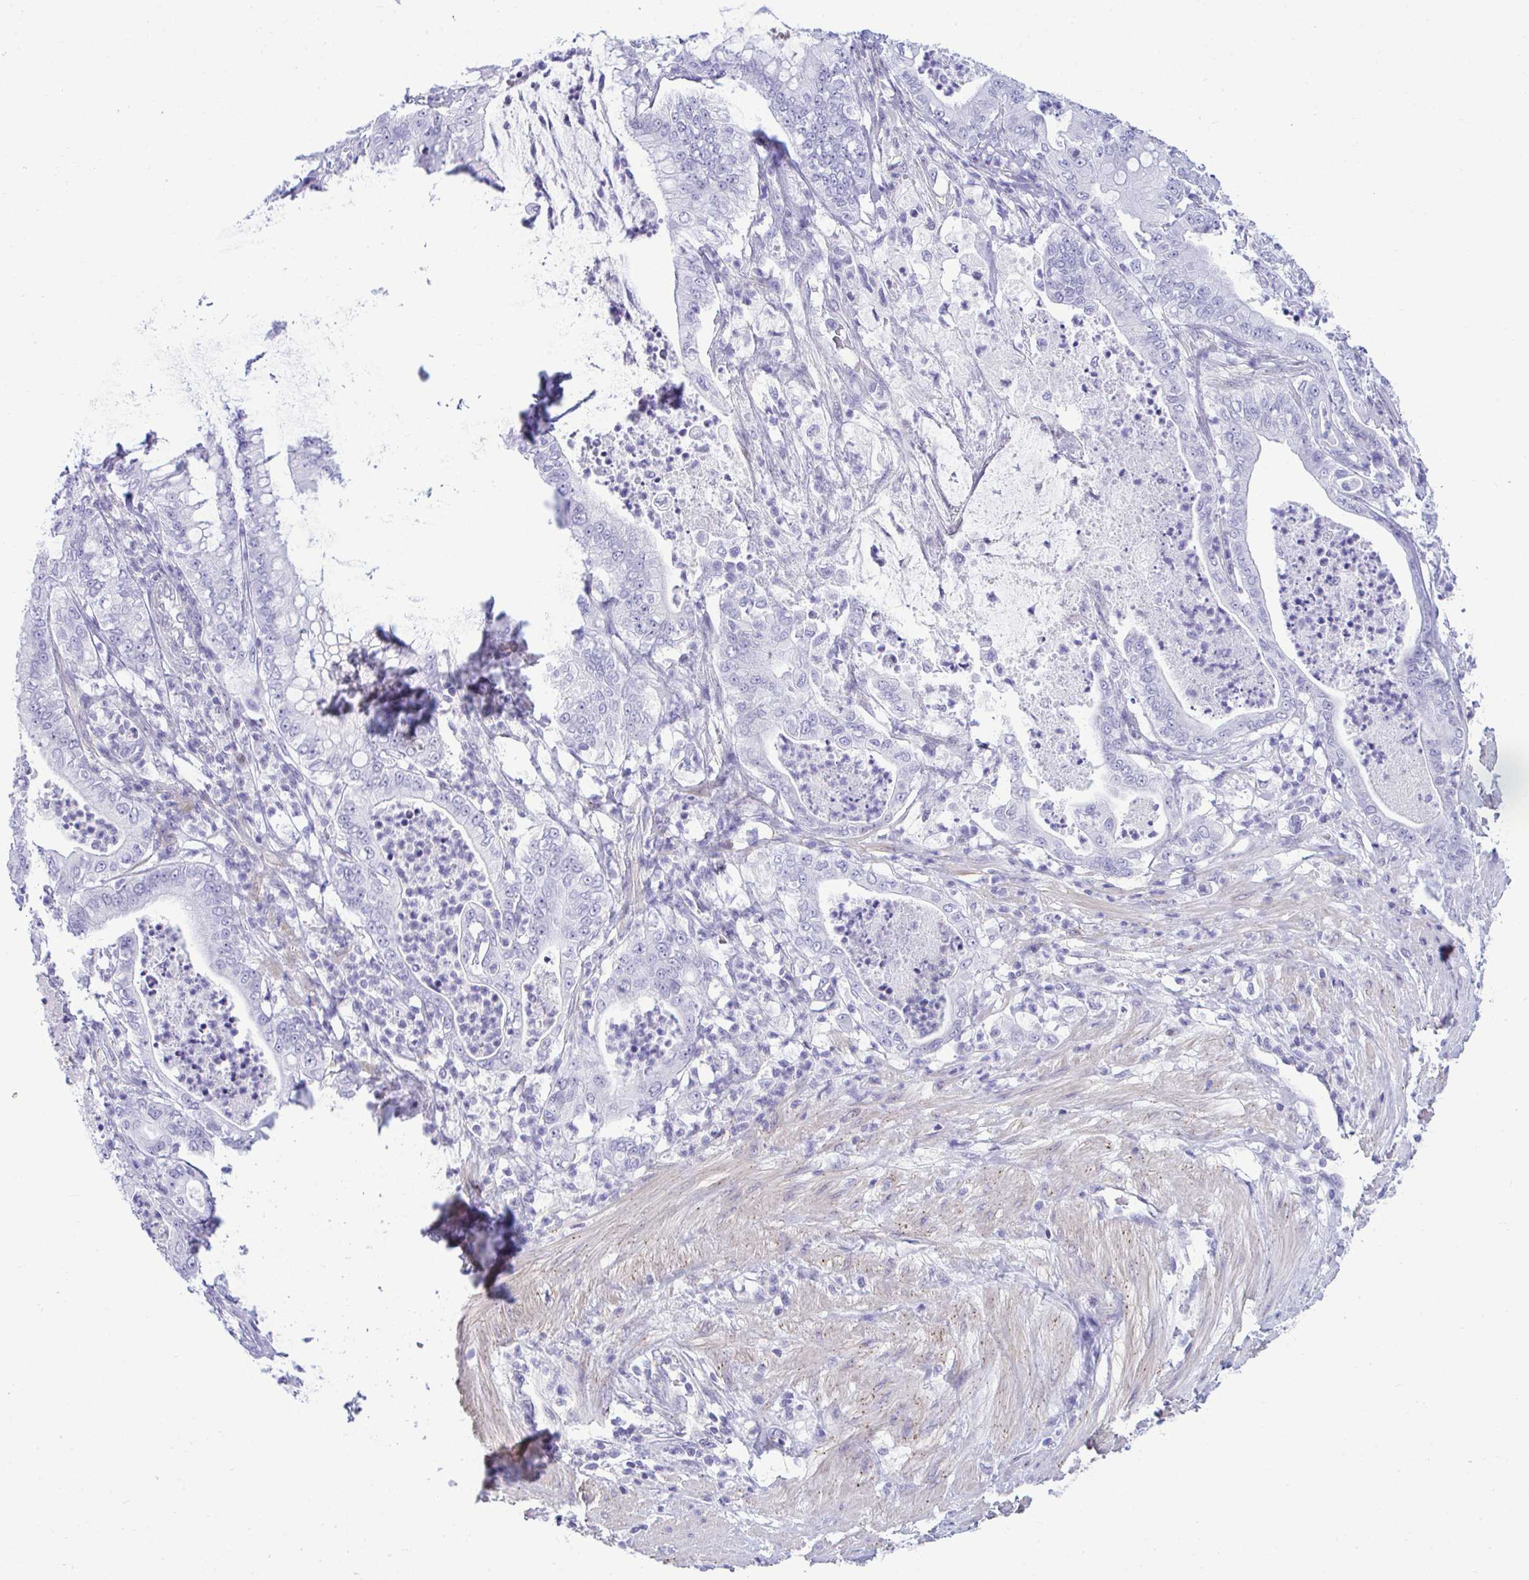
{"staining": {"intensity": "negative", "quantity": "none", "location": "none"}, "tissue": "pancreatic cancer", "cell_type": "Tumor cells", "image_type": "cancer", "snomed": [{"axis": "morphology", "description": "Adenocarcinoma, NOS"}, {"axis": "topography", "description": "Pancreas"}], "caption": "Image shows no protein expression in tumor cells of pancreatic cancer (adenocarcinoma) tissue.", "gene": "SLC25A51", "patient": {"sex": "male", "age": 71}}